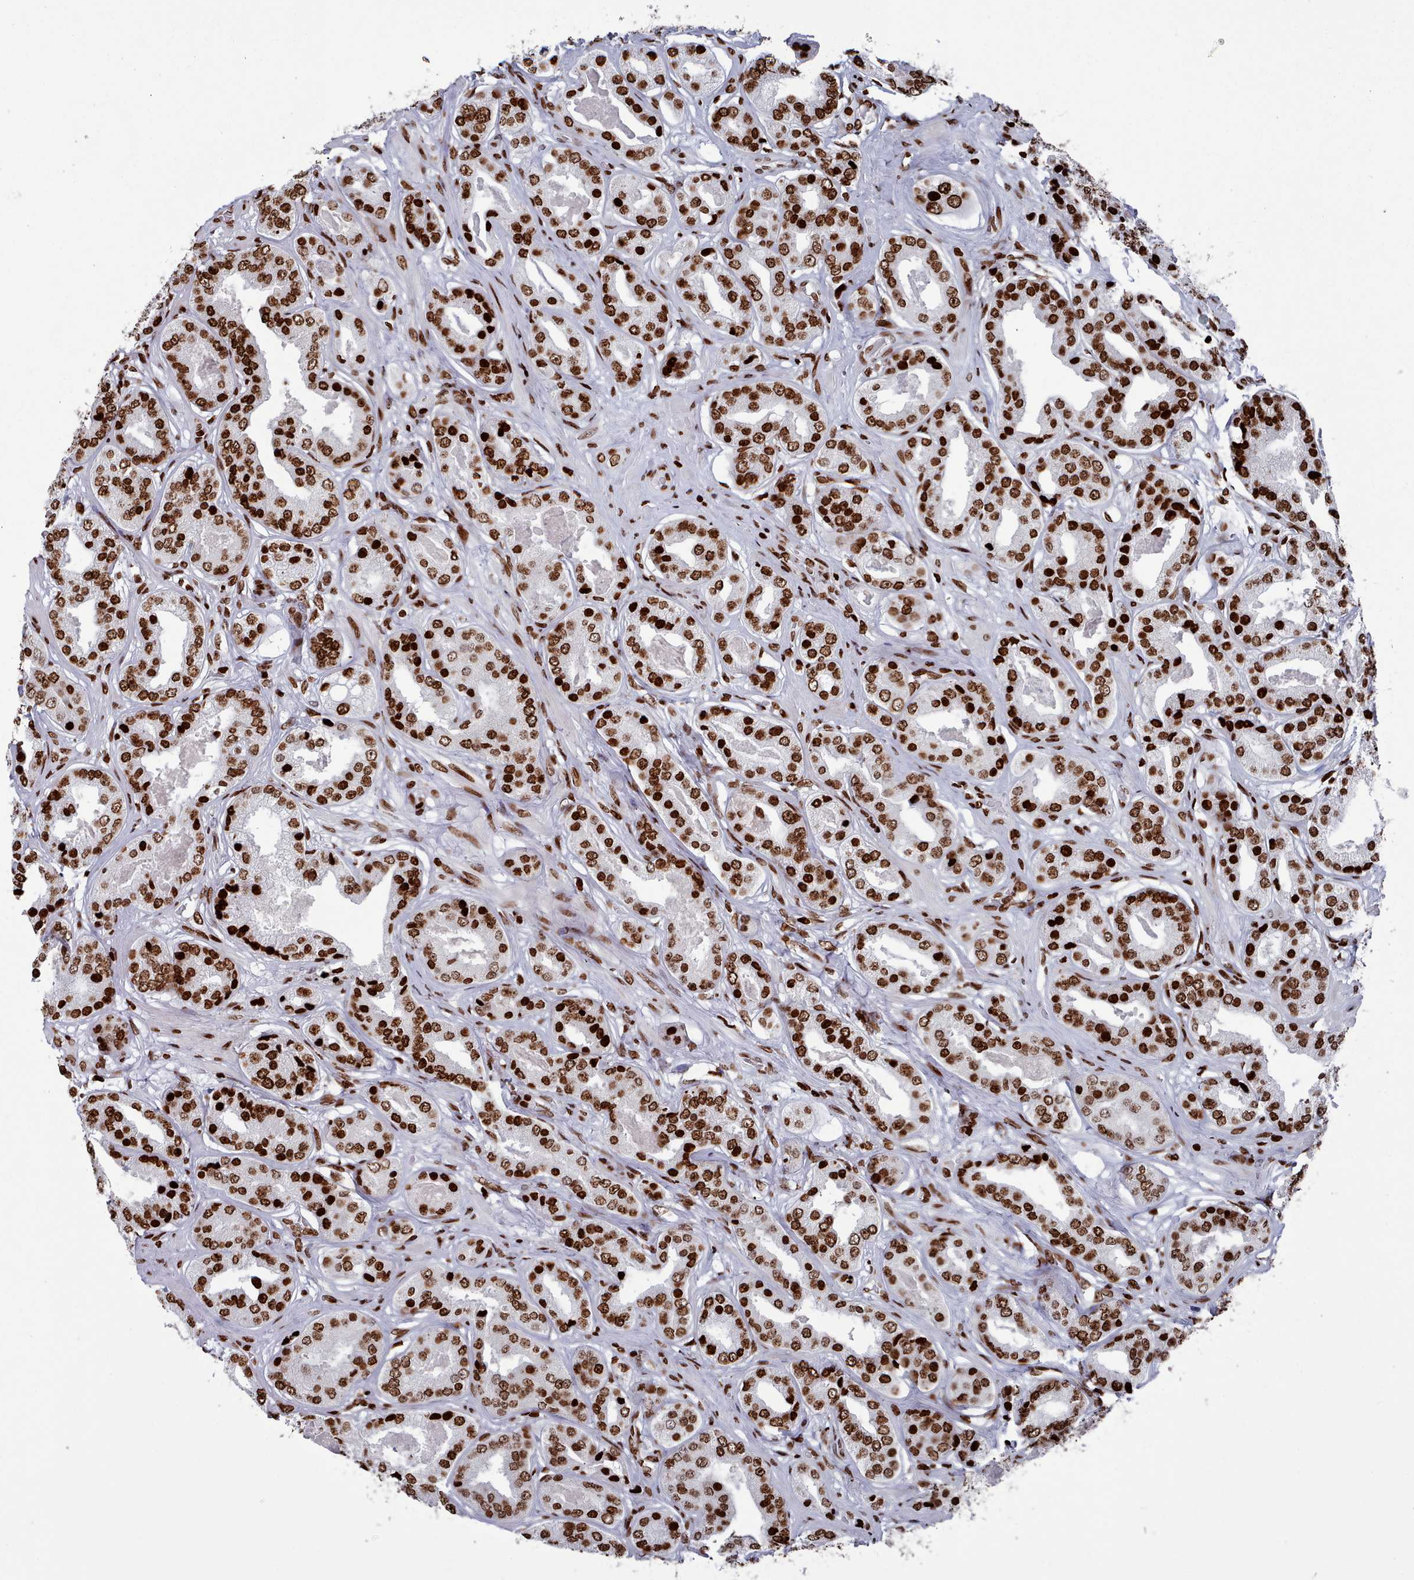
{"staining": {"intensity": "strong", "quantity": ">75%", "location": "nuclear"}, "tissue": "prostate cancer", "cell_type": "Tumor cells", "image_type": "cancer", "snomed": [{"axis": "morphology", "description": "Adenocarcinoma, High grade"}, {"axis": "topography", "description": "Prostate"}], "caption": "Strong nuclear protein positivity is identified in about >75% of tumor cells in adenocarcinoma (high-grade) (prostate). (DAB (3,3'-diaminobenzidine) IHC, brown staining for protein, blue staining for nuclei).", "gene": "PCDHB12", "patient": {"sex": "male", "age": 63}}